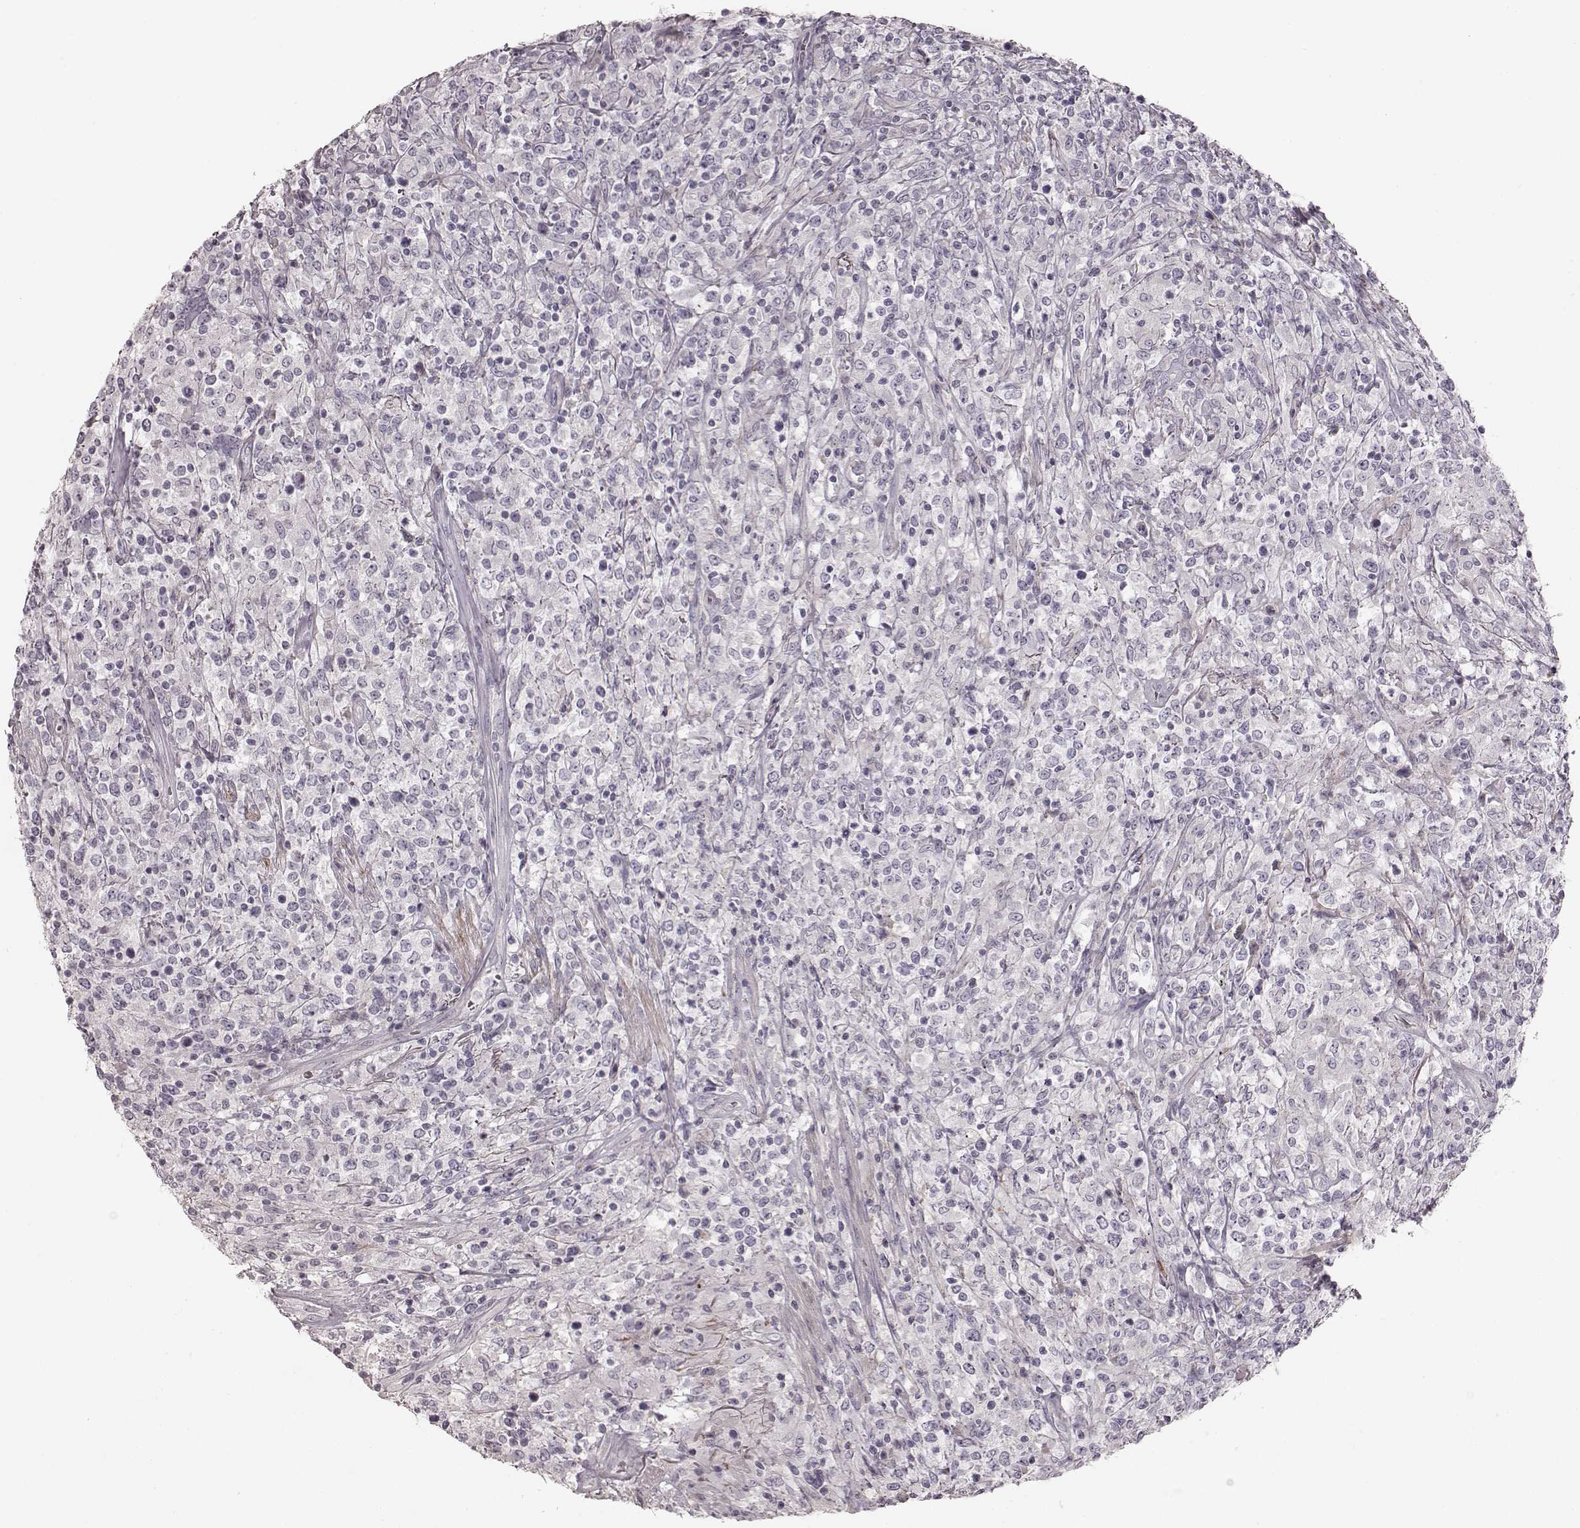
{"staining": {"intensity": "negative", "quantity": "none", "location": "none"}, "tissue": "lymphoma", "cell_type": "Tumor cells", "image_type": "cancer", "snomed": [{"axis": "morphology", "description": "Malignant lymphoma, non-Hodgkin's type, High grade"}, {"axis": "topography", "description": "Lung"}], "caption": "The immunohistochemistry (IHC) micrograph has no significant positivity in tumor cells of high-grade malignant lymphoma, non-Hodgkin's type tissue.", "gene": "PRLHR", "patient": {"sex": "male", "age": 79}}